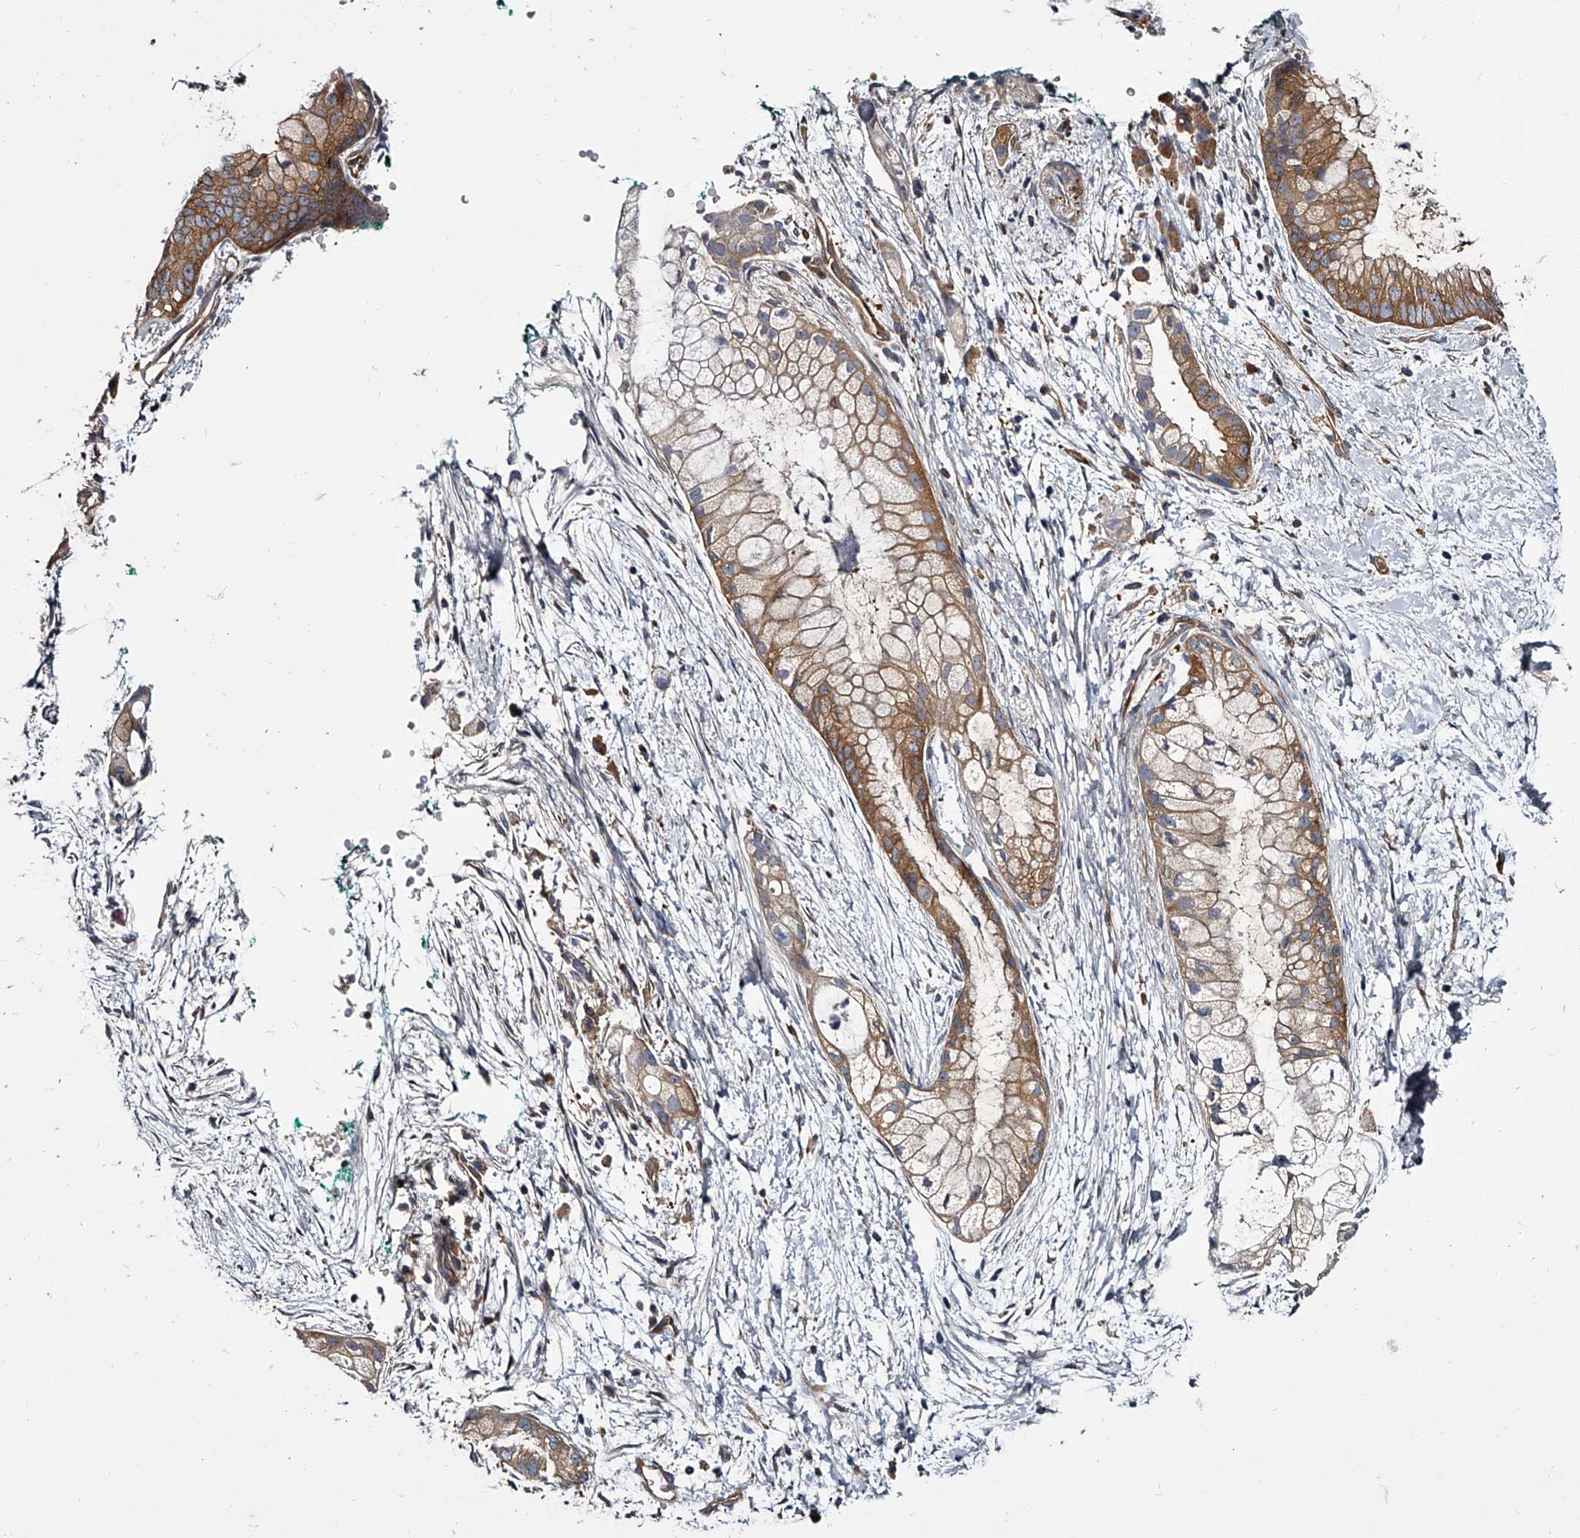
{"staining": {"intensity": "moderate", "quantity": "25%-75%", "location": "cytoplasmic/membranous"}, "tissue": "pancreatic cancer", "cell_type": "Tumor cells", "image_type": "cancer", "snomed": [{"axis": "morphology", "description": "Adenocarcinoma, NOS"}, {"axis": "topography", "description": "Pancreas"}], "caption": "A medium amount of moderate cytoplasmic/membranous staining is present in about 25%-75% of tumor cells in pancreatic cancer tissue.", "gene": "GAPVD1", "patient": {"sex": "male", "age": 53}}